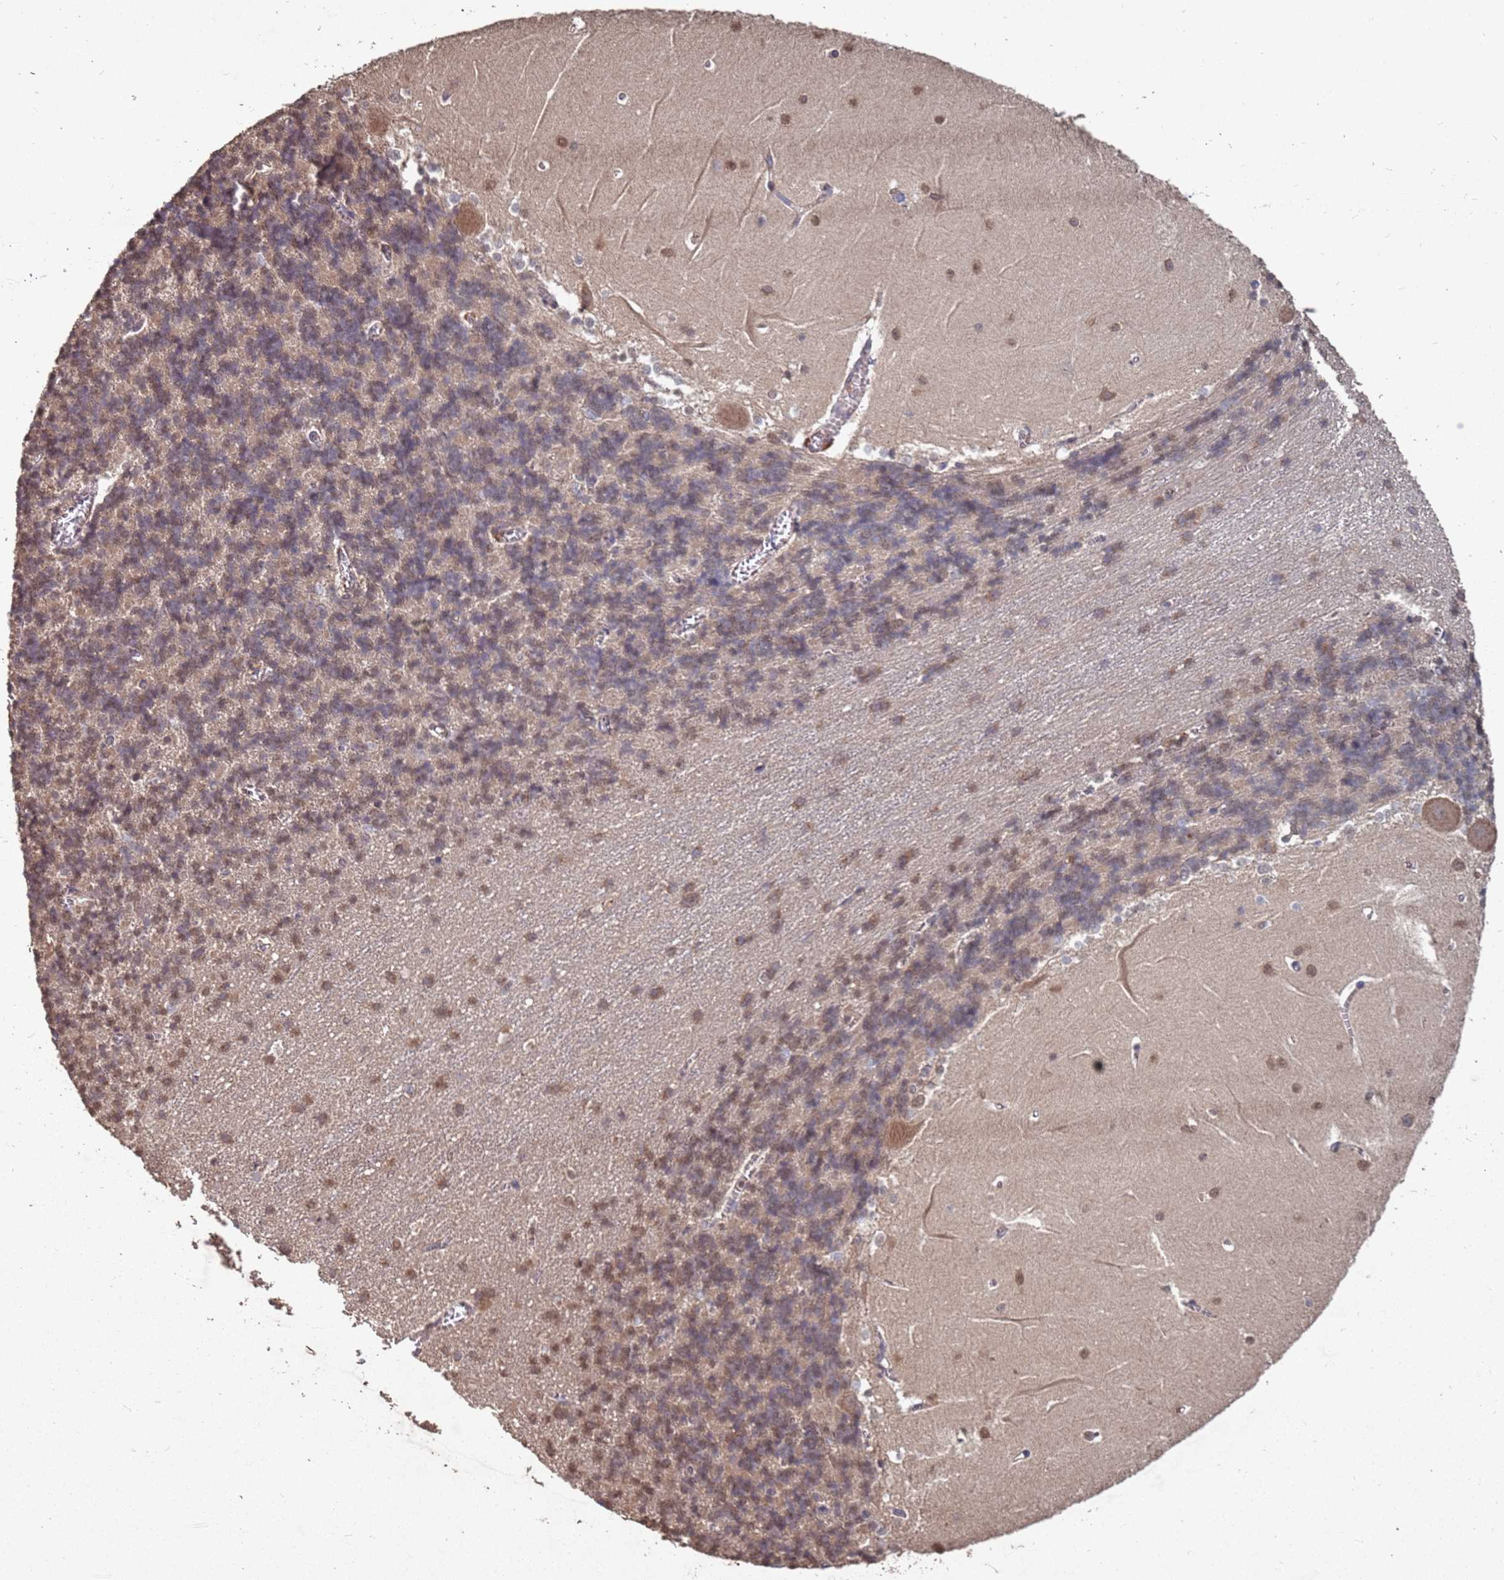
{"staining": {"intensity": "weak", "quantity": "25%-75%", "location": "nuclear"}, "tissue": "cerebellum", "cell_type": "Cells in granular layer", "image_type": "normal", "snomed": [{"axis": "morphology", "description": "Normal tissue, NOS"}, {"axis": "topography", "description": "Cerebellum"}], "caption": "Weak nuclear positivity for a protein is appreciated in approximately 25%-75% of cells in granular layer of benign cerebellum using immunohistochemistry.", "gene": "PRORP", "patient": {"sex": "male", "age": 37}}